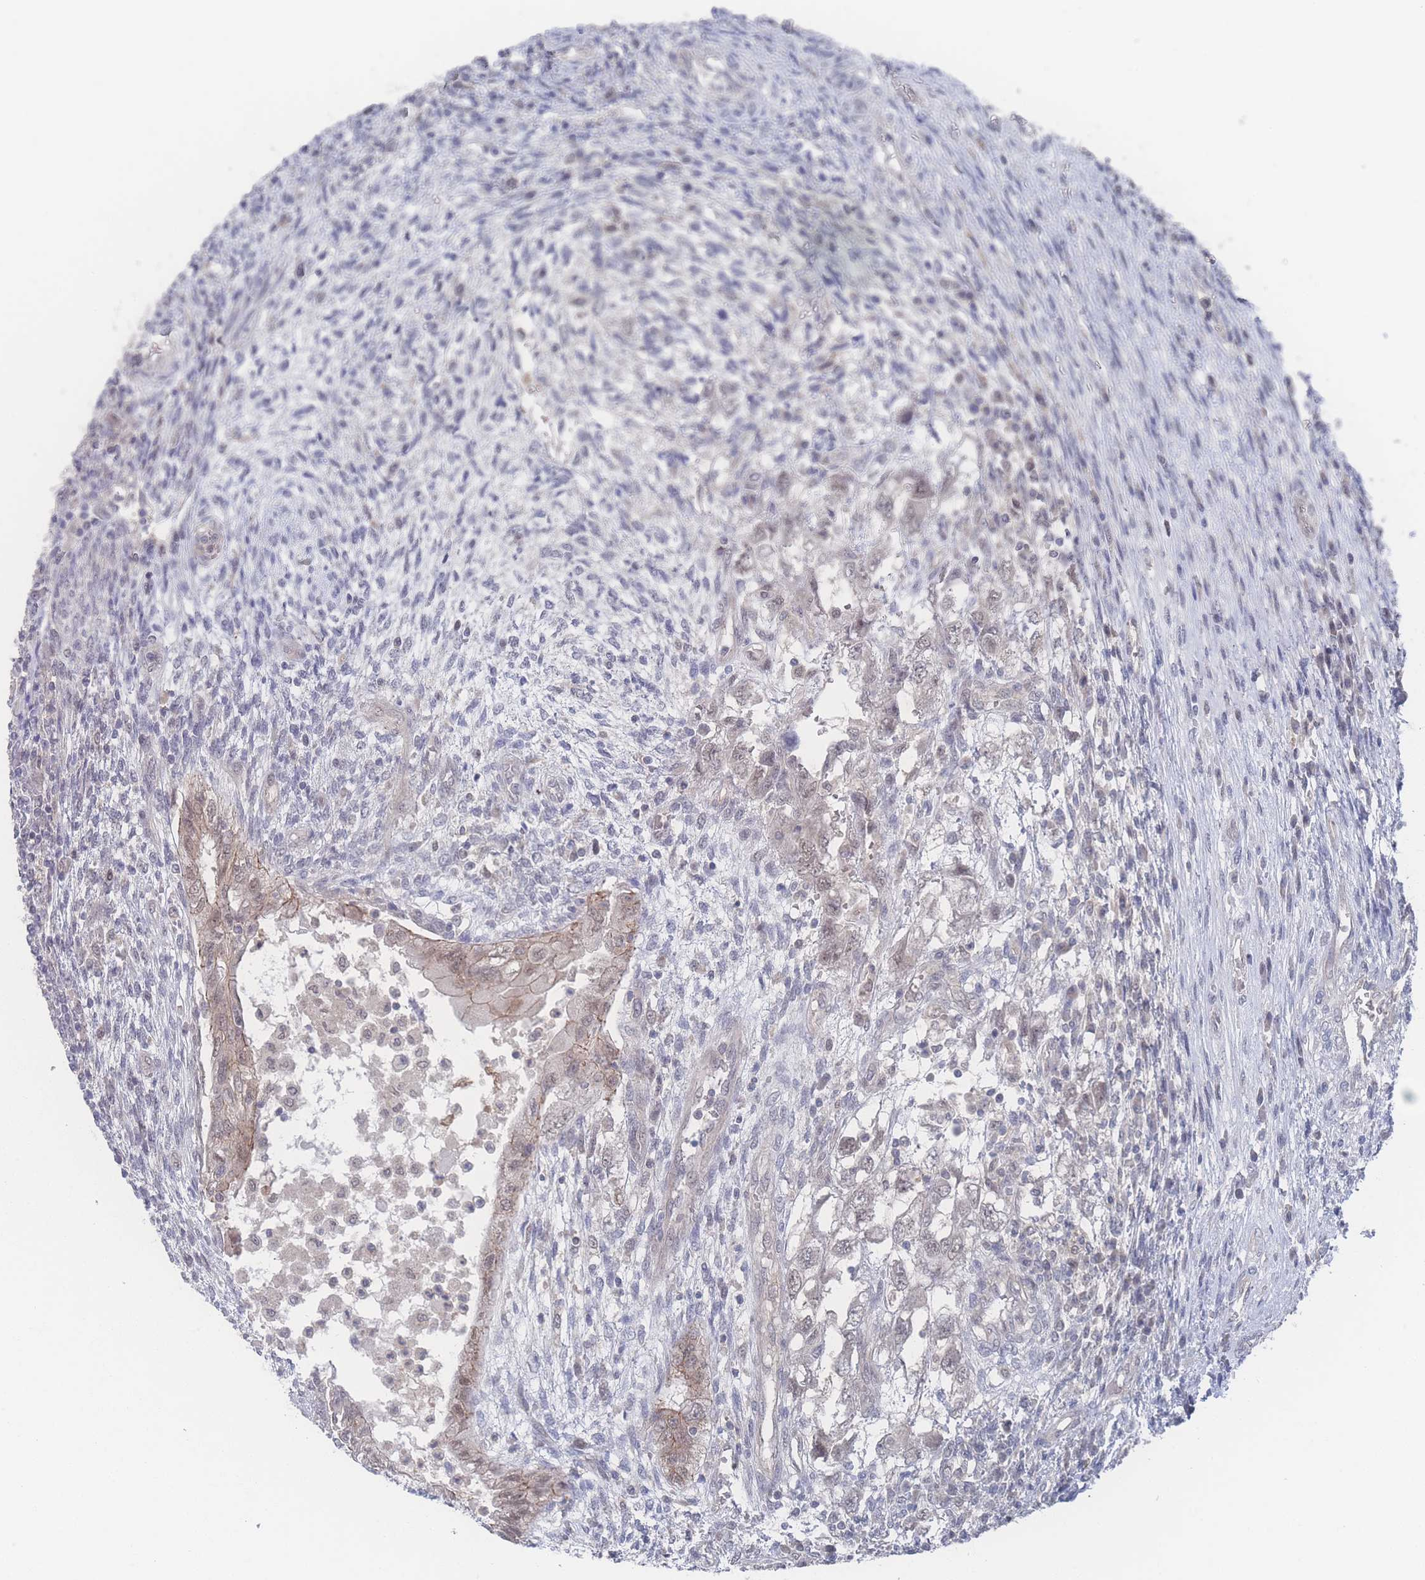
{"staining": {"intensity": "weak", "quantity": "25%-75%", "location": "cytoplasmic/membranous"}, "tissue": "testis cancer", "cell_type": "Tumor cells", "image_type": "cancer", "snomed": [{"axis": "morphology", "description": "Carcinoma, Embryonal, NOS"}, {"axis": "topography", "description": "Testis"}], "caption": "IHC staining of testis cancer (embryonal carcinoma), which exhibits low levels of weak cytoplasmic/membranous staining in about 25%-75% of tumor cells indicating weak cytoplasmic/membranous protein positivity. The staining was performed using DAB (brown) for protein detection and nuclei were counterstained in hematoxylin (blue).", "gene": "NBEAL1", "patient": {"sex": "male", "age": 26}}